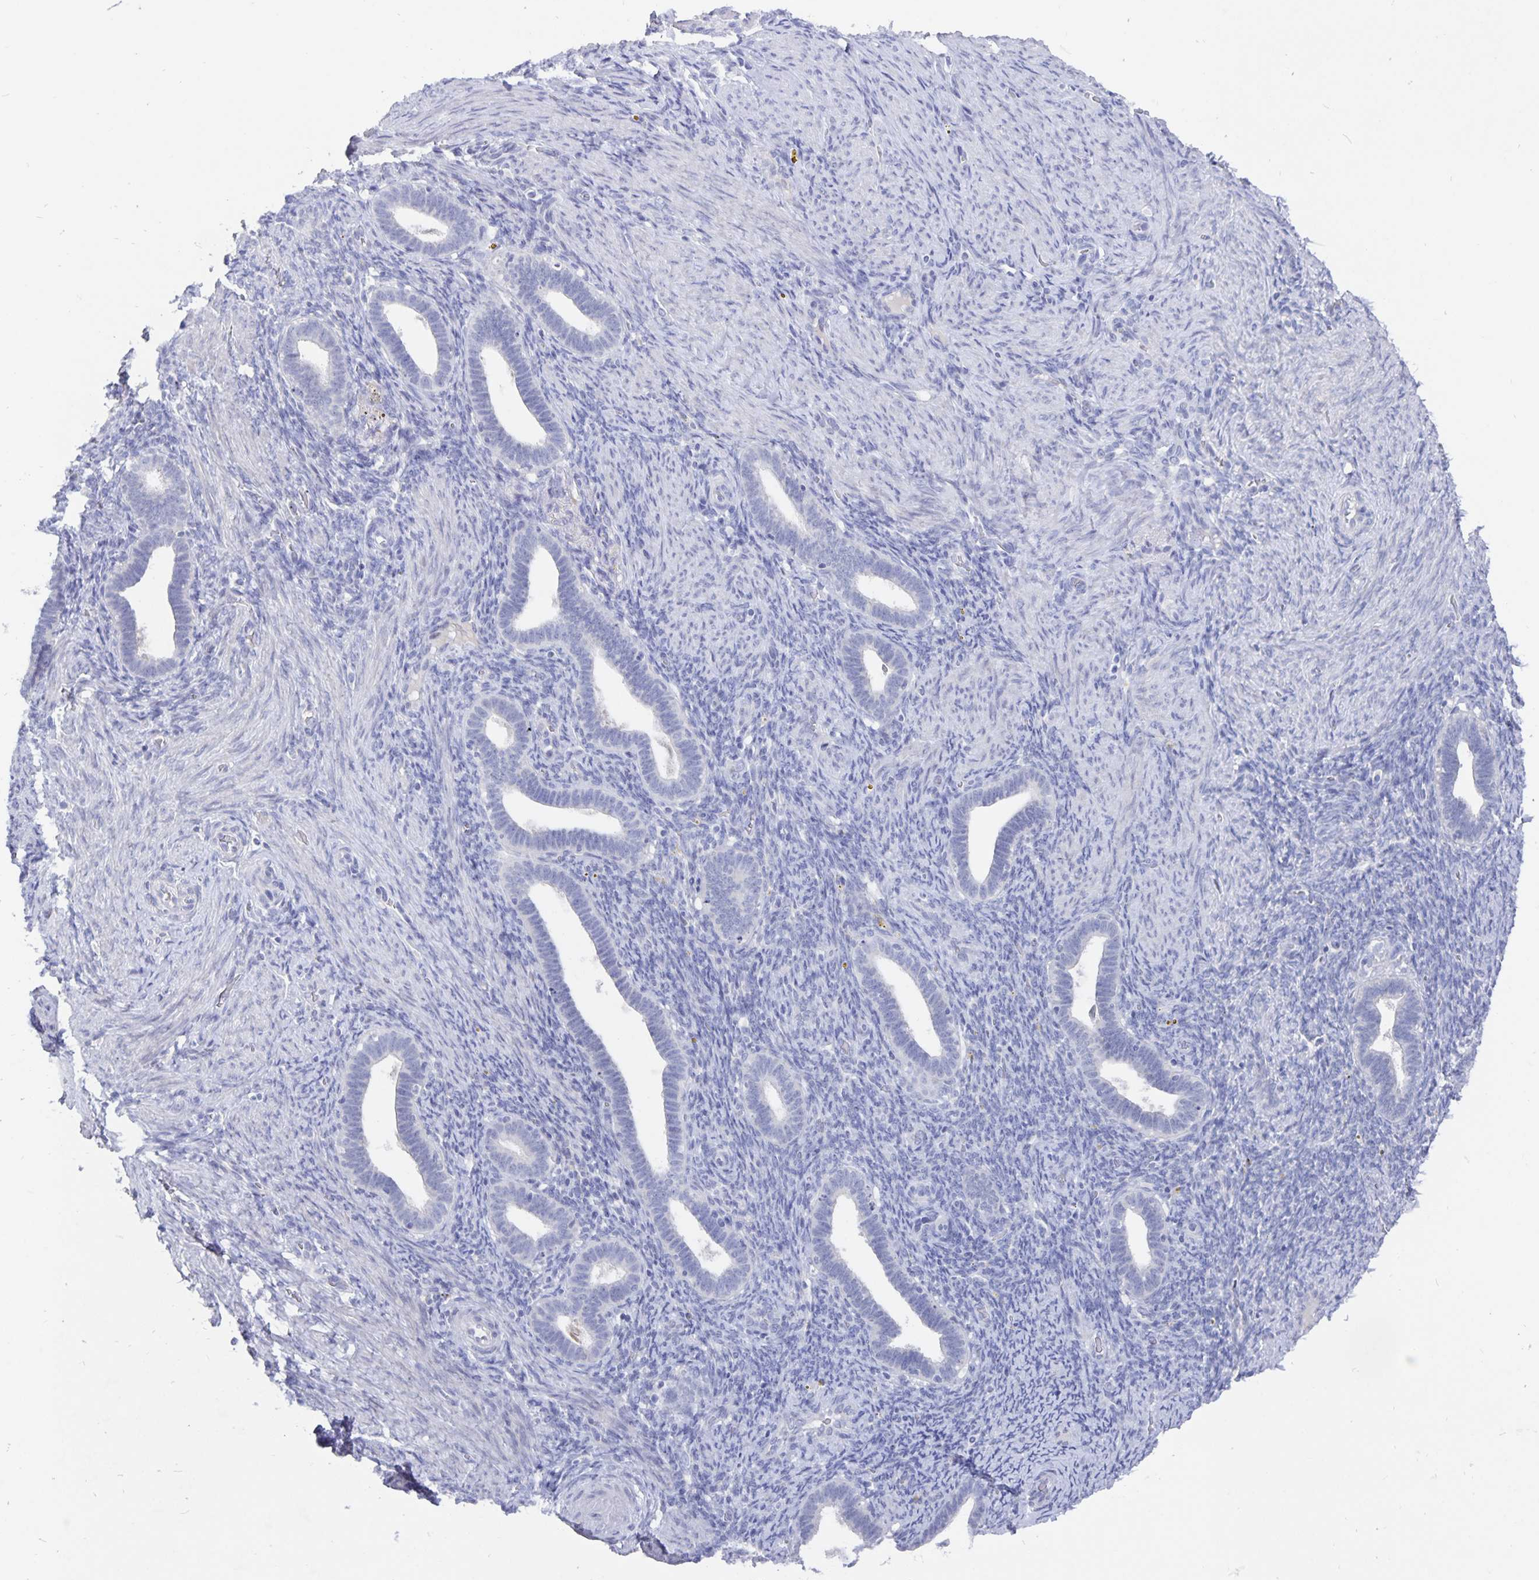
{"staining": {"intensity": "negative", "quantity": "none", "location": "none"}, "tissue": "endometrium", "cell_type": "Cells in endometrial stroma", "image_type": "normal", "snomed": [{"axis": "morphology", "description": "Normal tissue, NOS"}, {"axis": "topography", "description": "Endometrium"}], "caption": "The micrograph shows no staining of cells in endometrial stroma in benign endometrium. (Stains: DAB immunohistochemistry (IHC) with hematoxylin counter stain, Microscopy: brightfield microscopy at high magnification).", "gene": "SMOC1", "patient": {"sex": "female", "age": 34}}